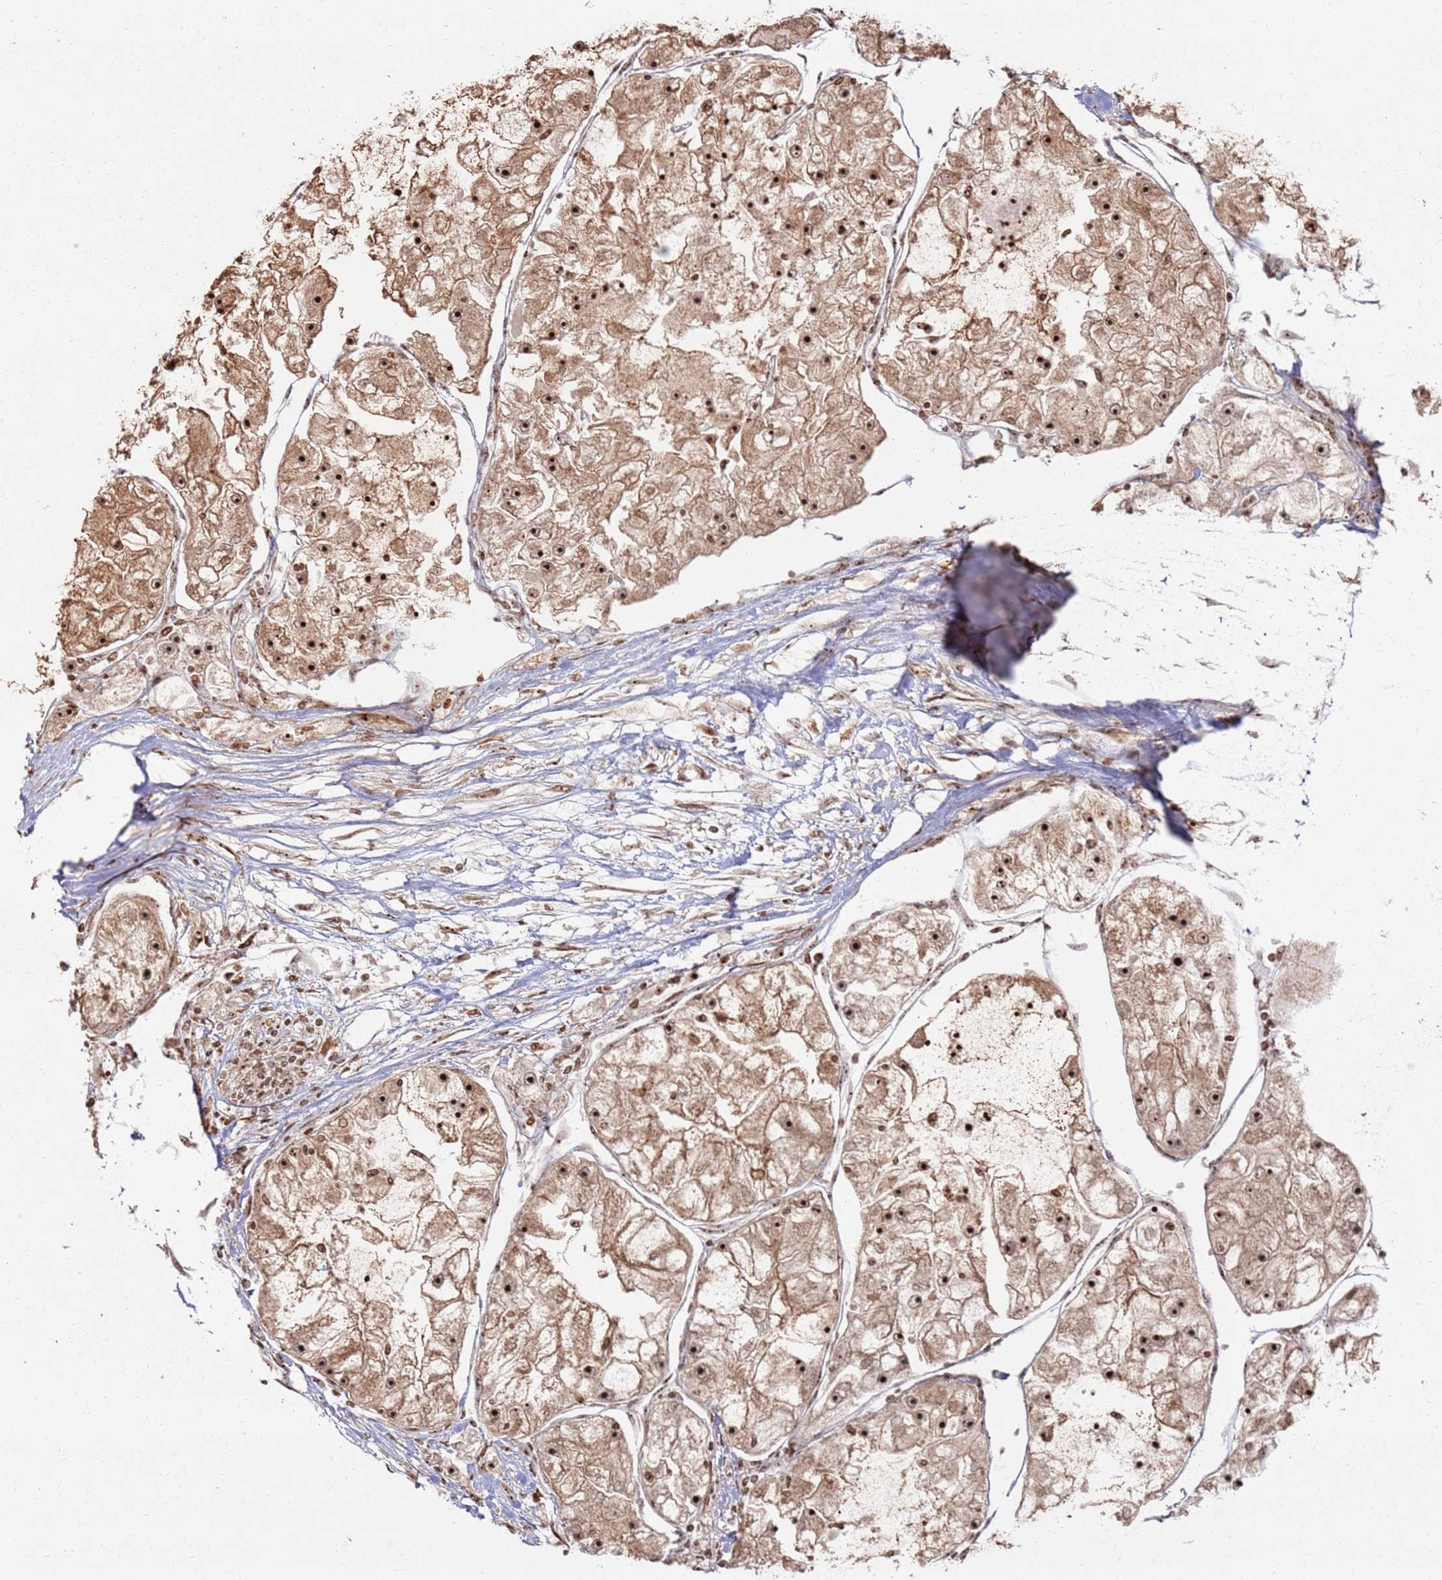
{"staining": {"intensity": "strong", "quantity": ">75%", "location": "cytoplasmic/membranous,nuclear"}, "tissue": "renal cancer", "cell_type": "Tumor cells", "image_type": "cancer", "snomed": [{"axis": "morphology", "description": "Adenocarcinoma, NOS"}, {"axis": "topography", "description": "Kidney"}], "caption": "Approximately >75% of tumor cells in human renal cancer (adenocarcinoma) demonstrate strong cytoplasmic/membranous and nuclear protein positivity as visualized by brown immunohistochemical staining.", "gene": "UTP11", "patient": {"sex": "female", "age": 72}}